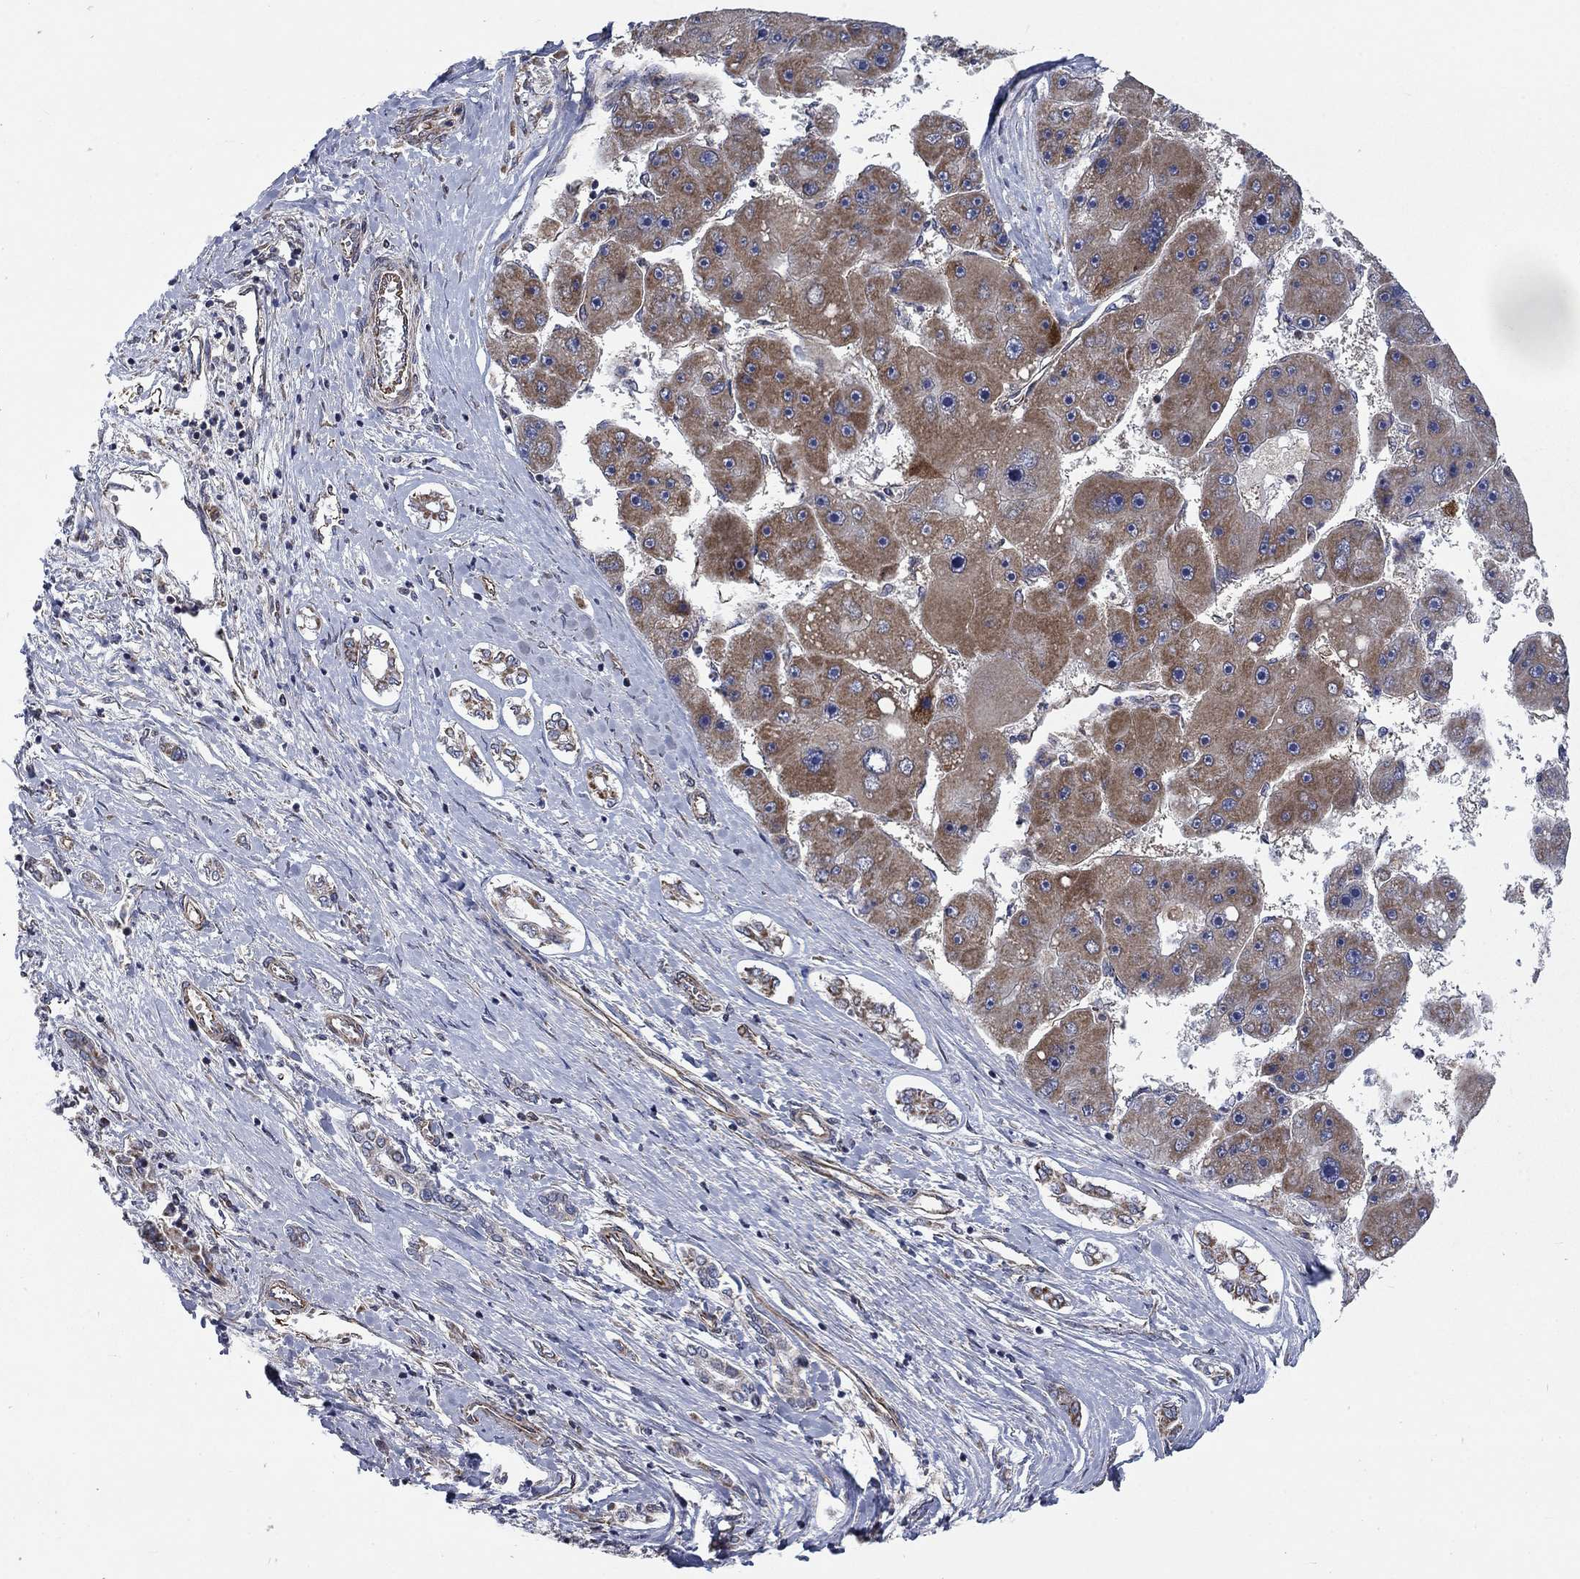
{"staining": {"intensity": "moderate", "quantity": ">75%", "location": "cytoplasmic/membranous"}, "tissue": "liver cancer", "cell_type": "Tumor cells", "image_type": "cancer", "snomed": [{"axis": "morphology", "description": "Carcinoma, Hepatocellular, NOS"}, {"axis": "topography", "description": "Liver"}], "caption": "Immunohistochemical staining of liver hepatocellular carcinoma exhibits medium levels of moderate cytoplasmic/membranous protein expression in about >75% of tumor cells.", "gene": "NDUFC1", "patient": {"sex": "female", "age": 61}}